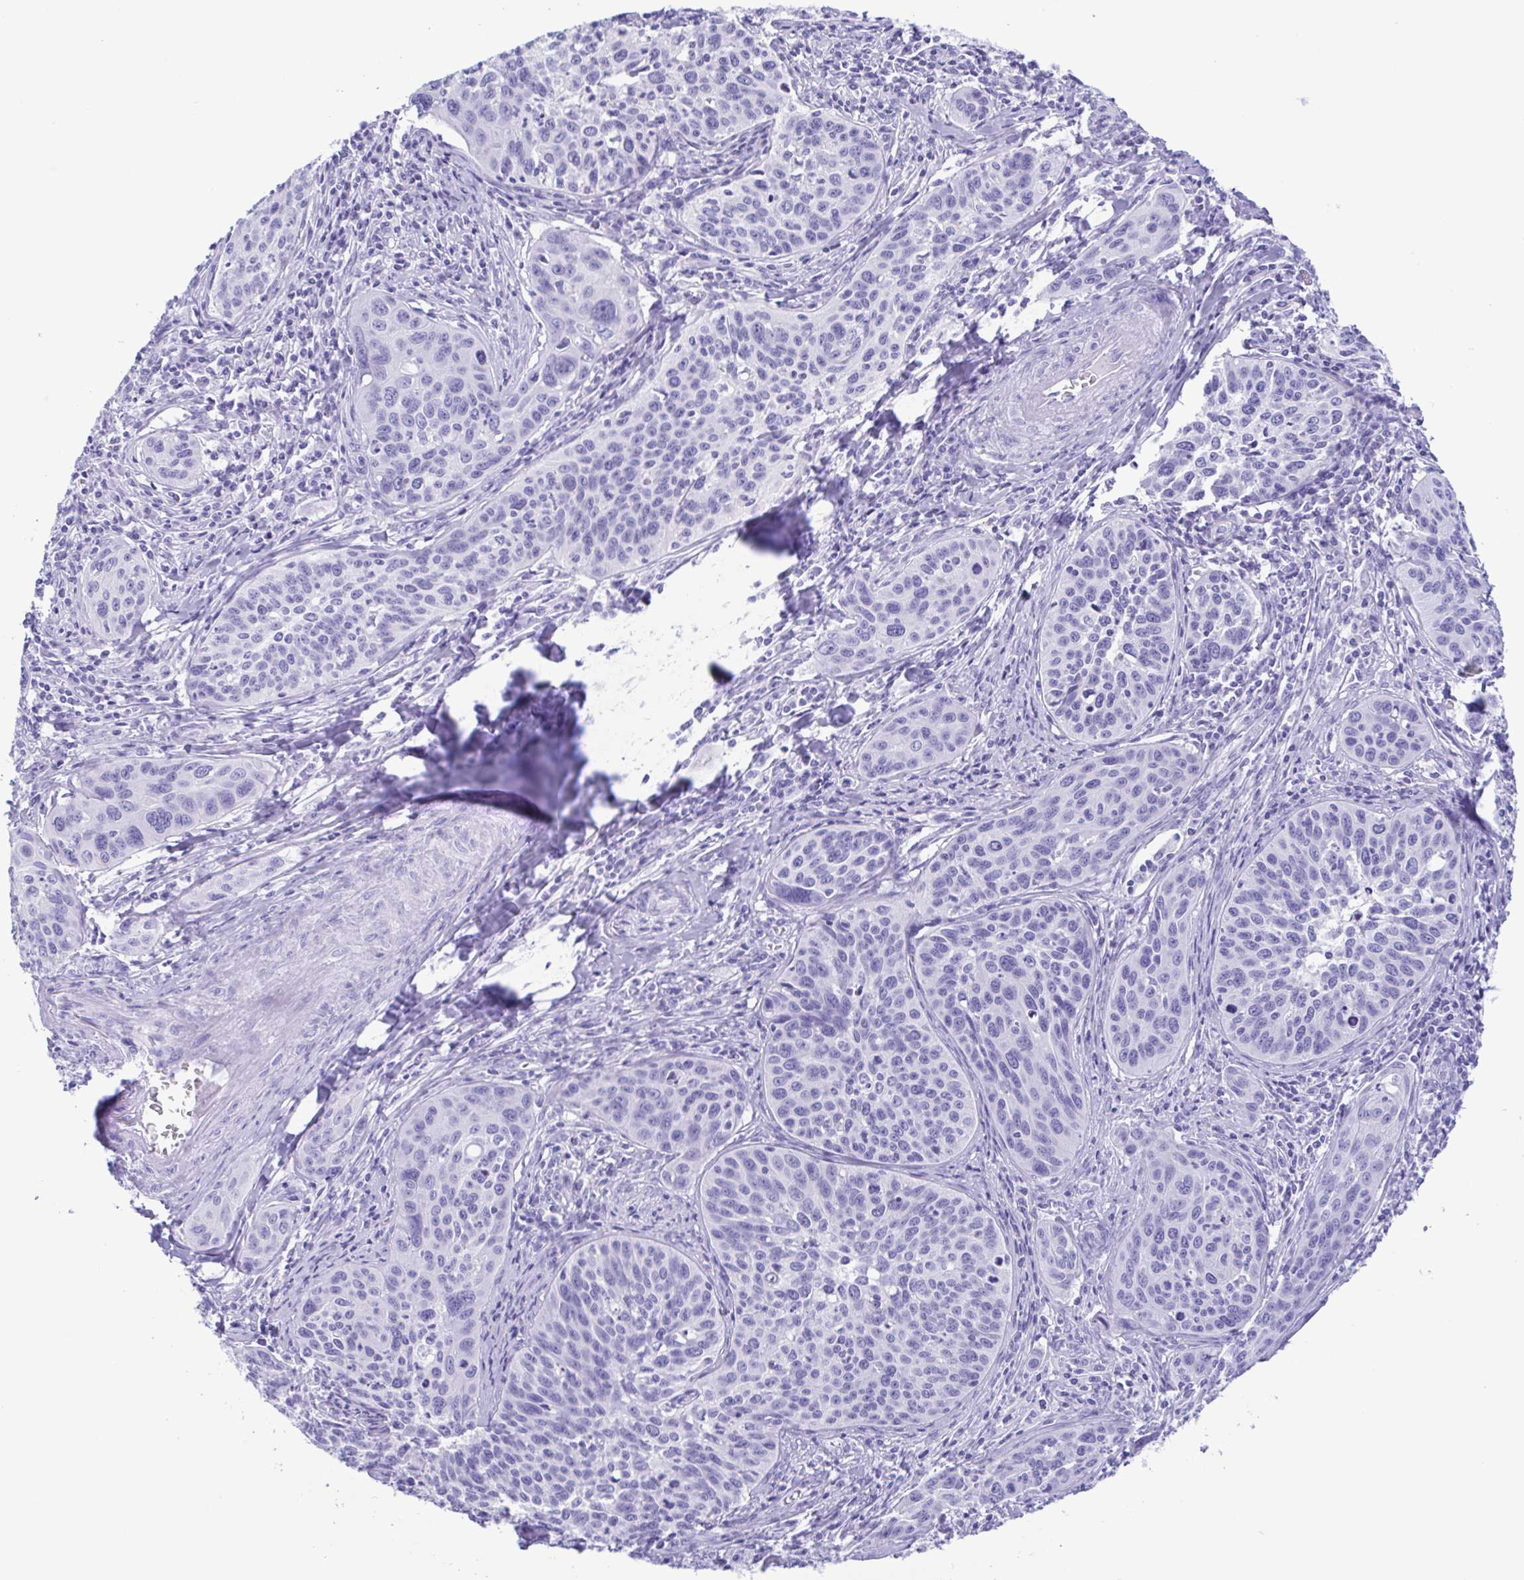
{"staining": {"intensity": "negative", "quantity": "none", "location": "none"}, "tissue": "cervical cancer", "cell_type": "Tumor cells", "image_type": "cancer", "snomed": [{"axis": "morphology", "description": "Squamous cell carcinoma, NOS"}, {"axis": "topography", "description": "Cervix"}], "caption": "Immunohistochemistry (IHC) image of neoplastic tissue: cervical squamous cell carcinoma stained with DAB (3,3'-diaminobenzidine) reveals no significant protein staining in tumor cells. (Immunohistochemistry (IHC), brightfield microscopy, high magnification).", "gene": "TSPY2", "patient": {"sex": "female", "age": 31}}